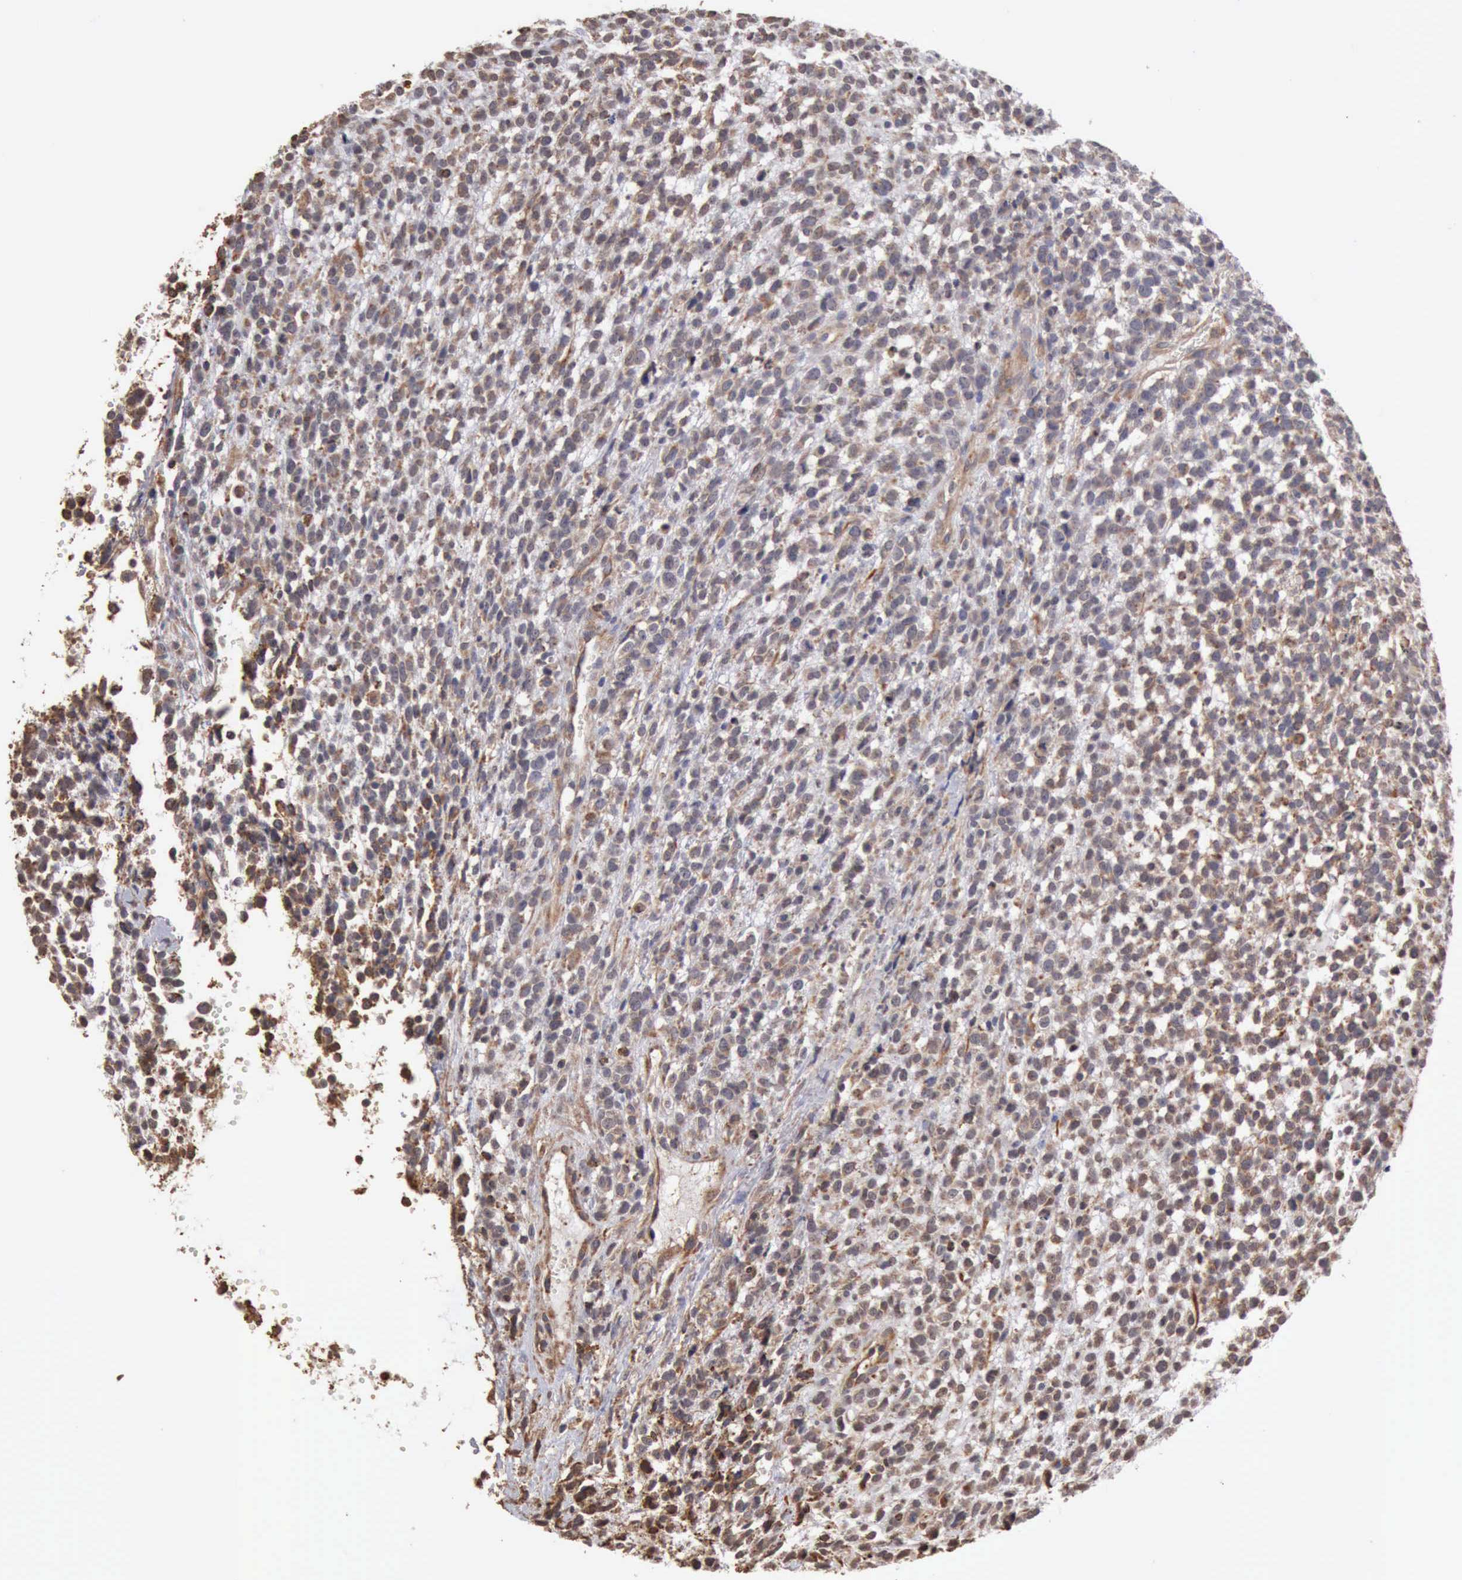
{"staining": {"intensity": "moderate", "quantity": "25%-75%", "location": "cytoplasmic/membranous"}, "tissue": "glioma", "cell_type": "Tumor cells", "image_type": "cancer", "snomed": [{"axis": "morphology", "description": "Glioma, malignant, High grade"}, {"axis": "topography", "description": "Brain"}], "caption": "Protein staining by IHC exhibits moderate cytoplasmic/membranous positivity in approximately 25%-75% of tumor cells in glioma.", "gene": "GPR101", "patient": {"sex": "male", "age": 66}}